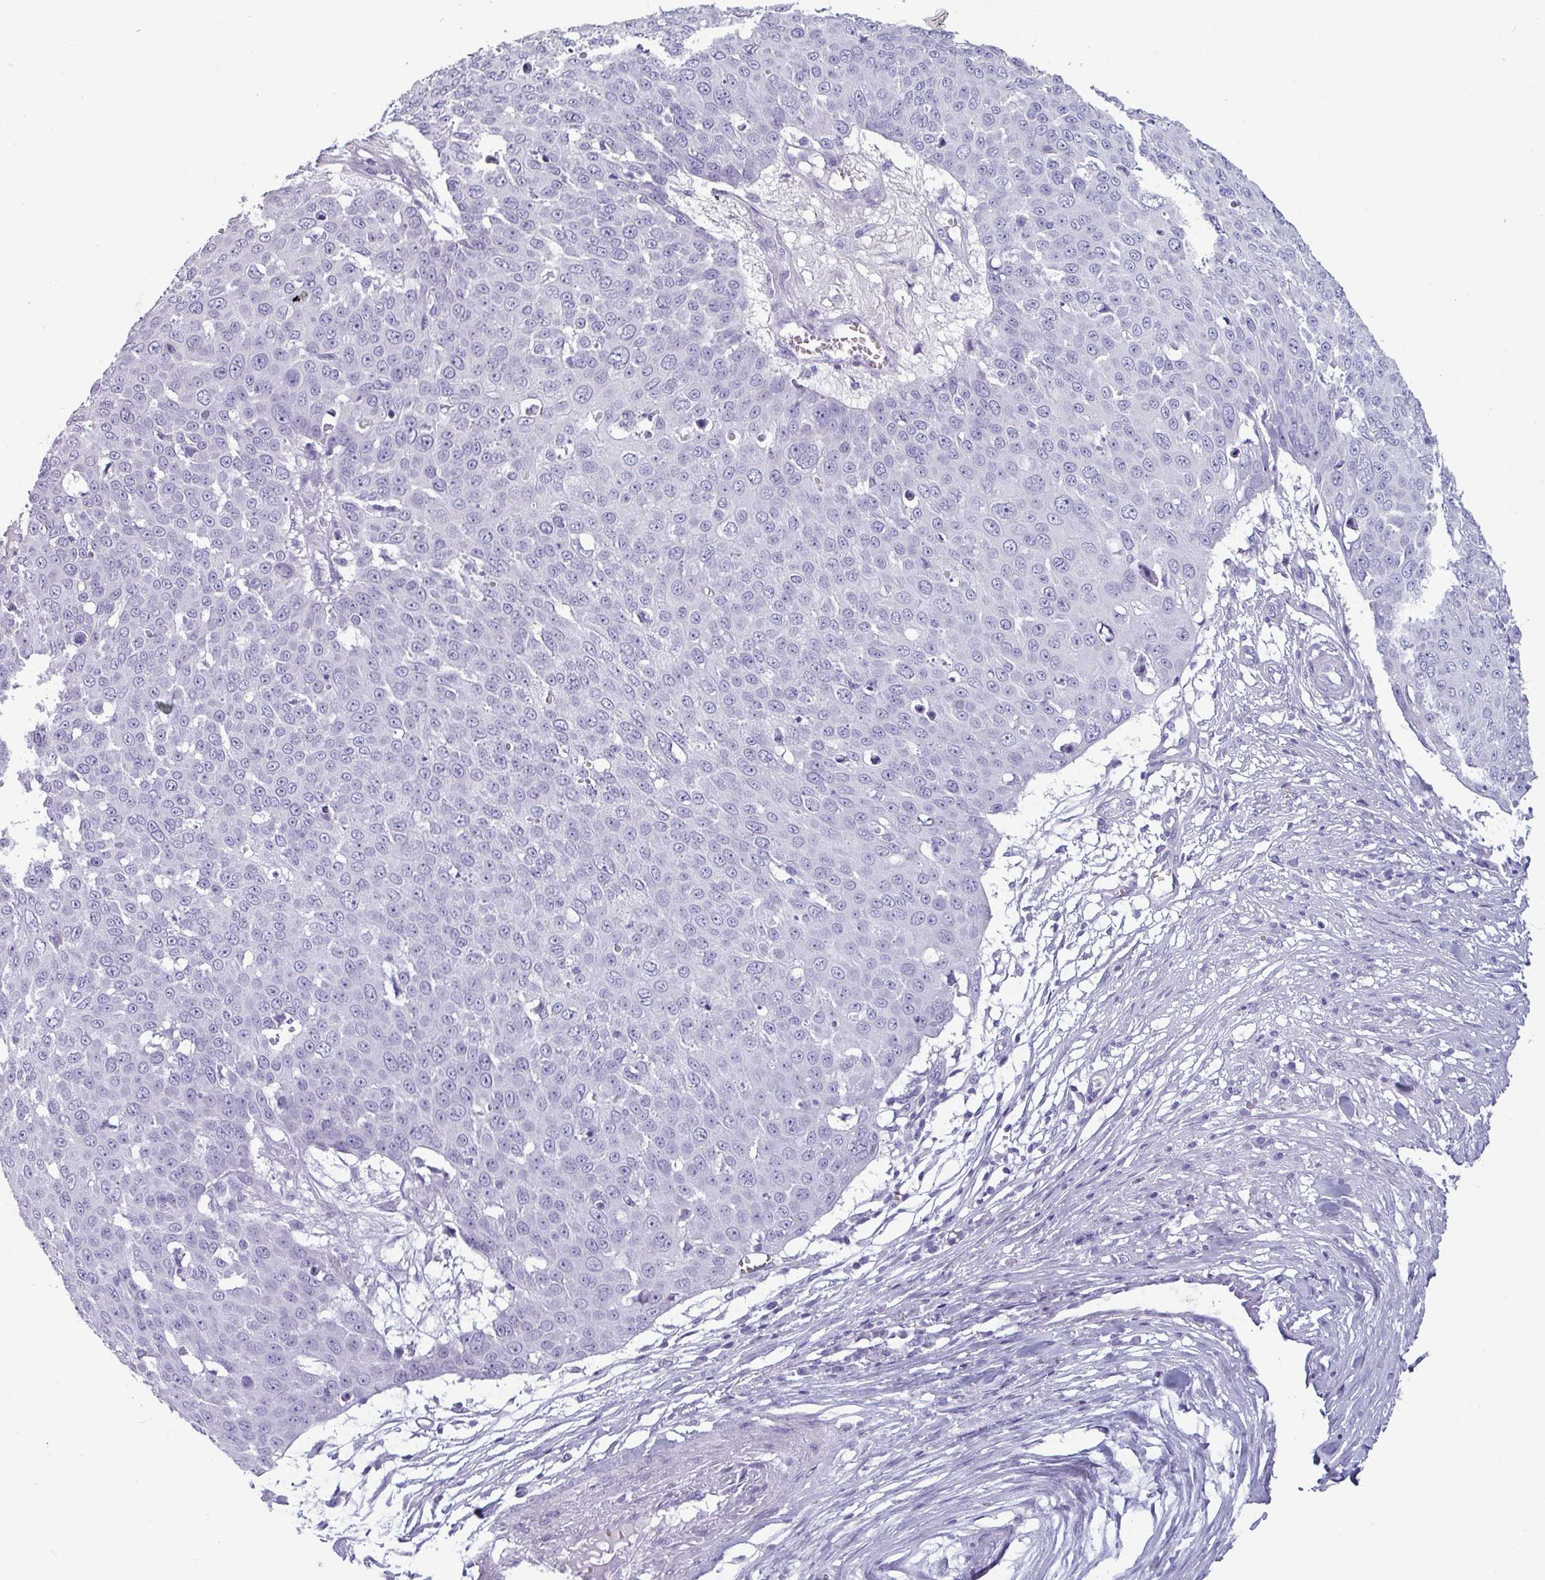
{"staining": {"intensity": "negative", "quantity": "none", "location": "none"}, "tissue": "skin cancer", "cell_type": "Tumor cells", "image_type": "cancer", "snomed": [{"axis": "morphology", "description": "Squamous cell carcinoma, NOS"}, {"axis": "topography", "description": "Skin"}], "caption": "This is an IHC photomicrograph of skin squamous cell carcinoma. There is no positivity in tumor cells.", "gene": "CRYBB2", "patient": {"sex": "male", "age": 71}}